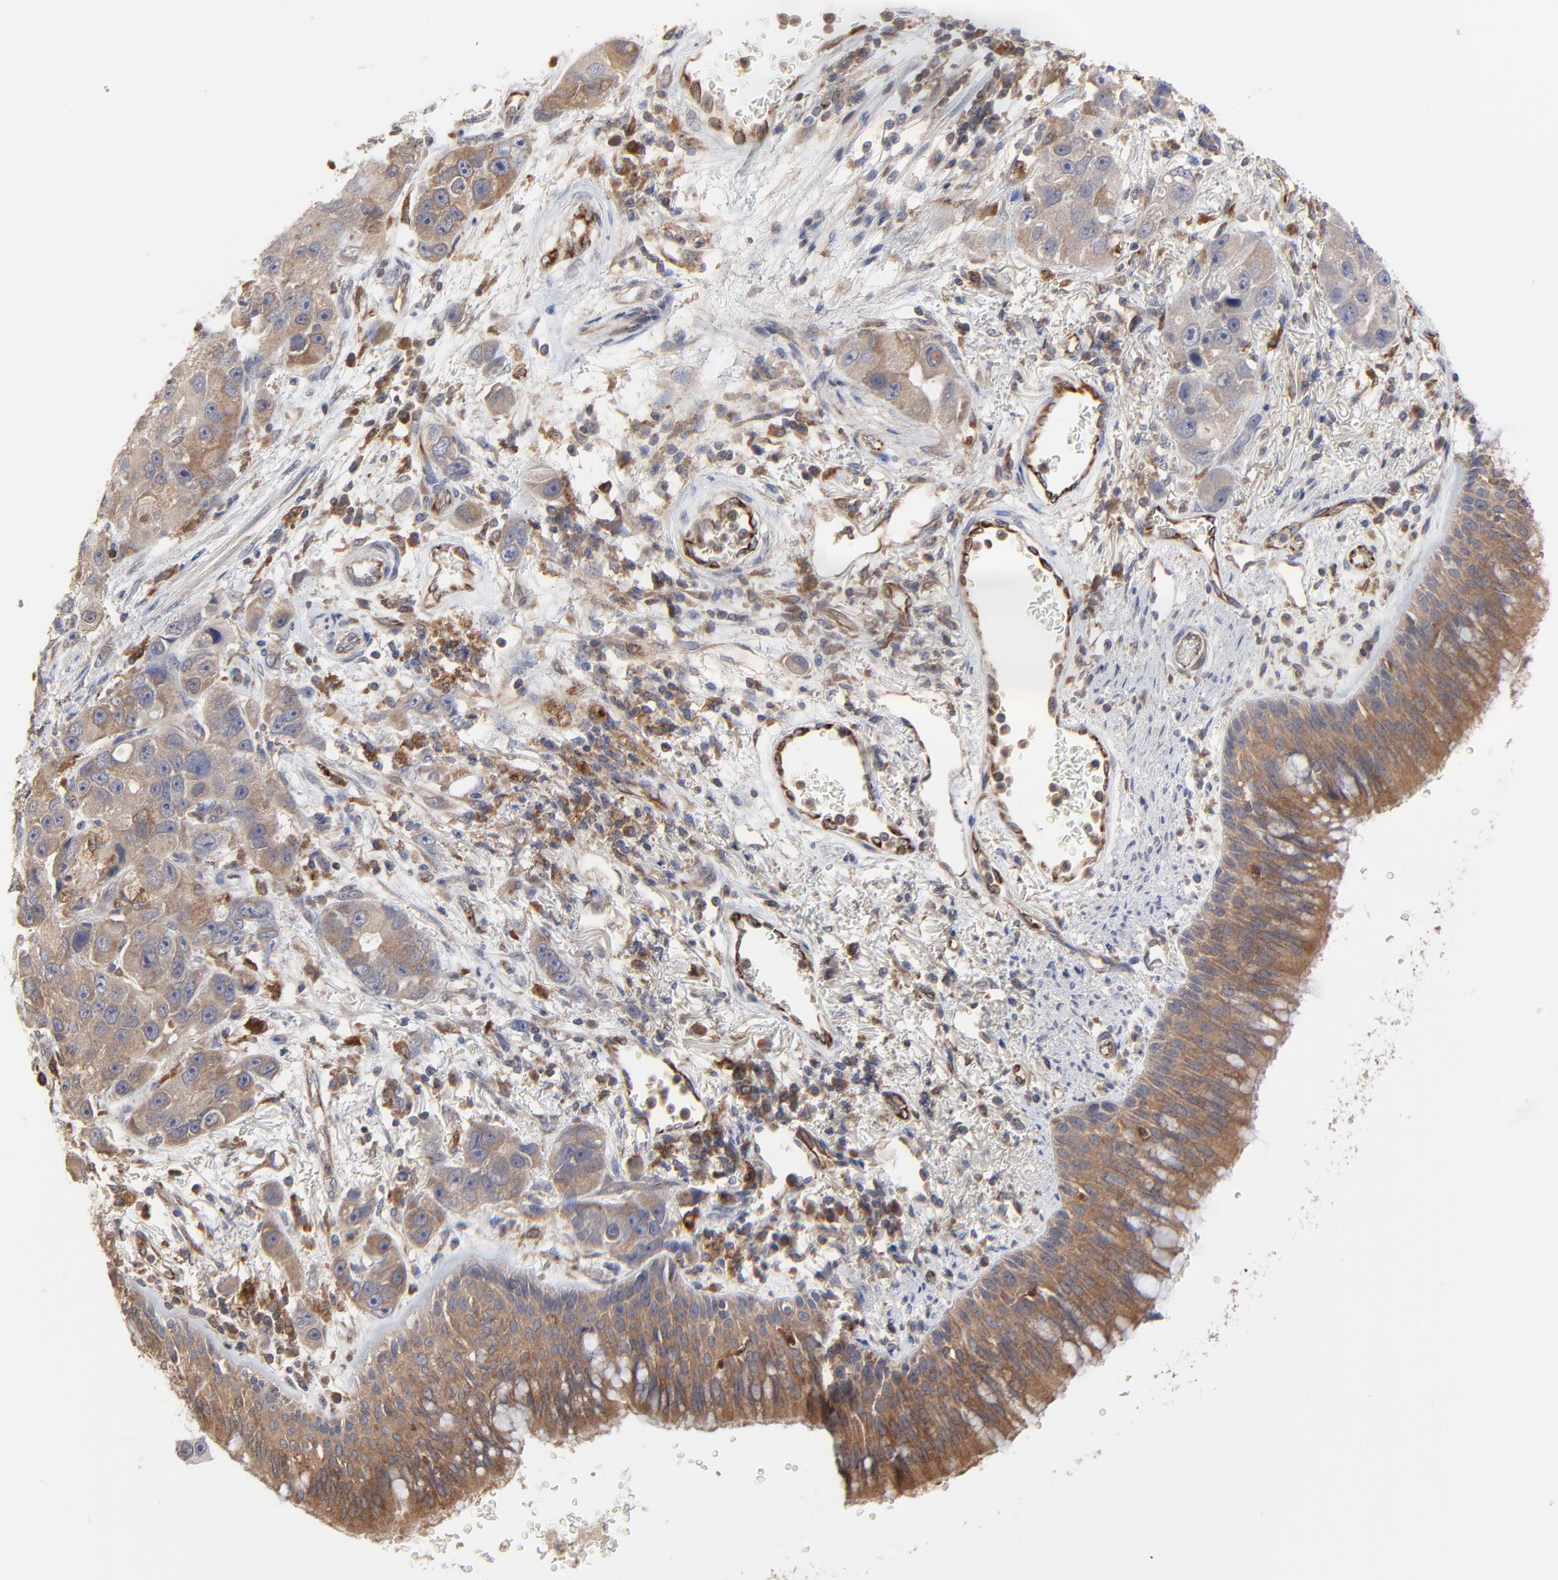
{"staining": {"intensity": "strong", "quantity": ">75%", "location": "cytoplasmic/membranous"}, "tissue": "bronchus", "cell_type": "Respiratory epithelial cells", "image_type": "normal", "snomed": [{"axis": "morphology", "description": "Normal tissue, NOS"}, {"axis": "morphology", "description": "Adenocarcinoma, NOS"}, {"axis": "morphology", "description": "Adenocarcinoma, metastatic, NOS"}, {"axis": "topography", "description": "Lymph node"}, {"axis": "topography", "description": "Bronchus"}, {"axis": "topography", "description": "Lung"}], "caption": "This is an image of immunohistochemistry (IHC) staining of benign bronchus, which shows strong positivity in the cytoplasmic/membranous of respiratory epithelial cells.", "gene": "RAB9A", "patient": {"sex": "female", "age": 54}}